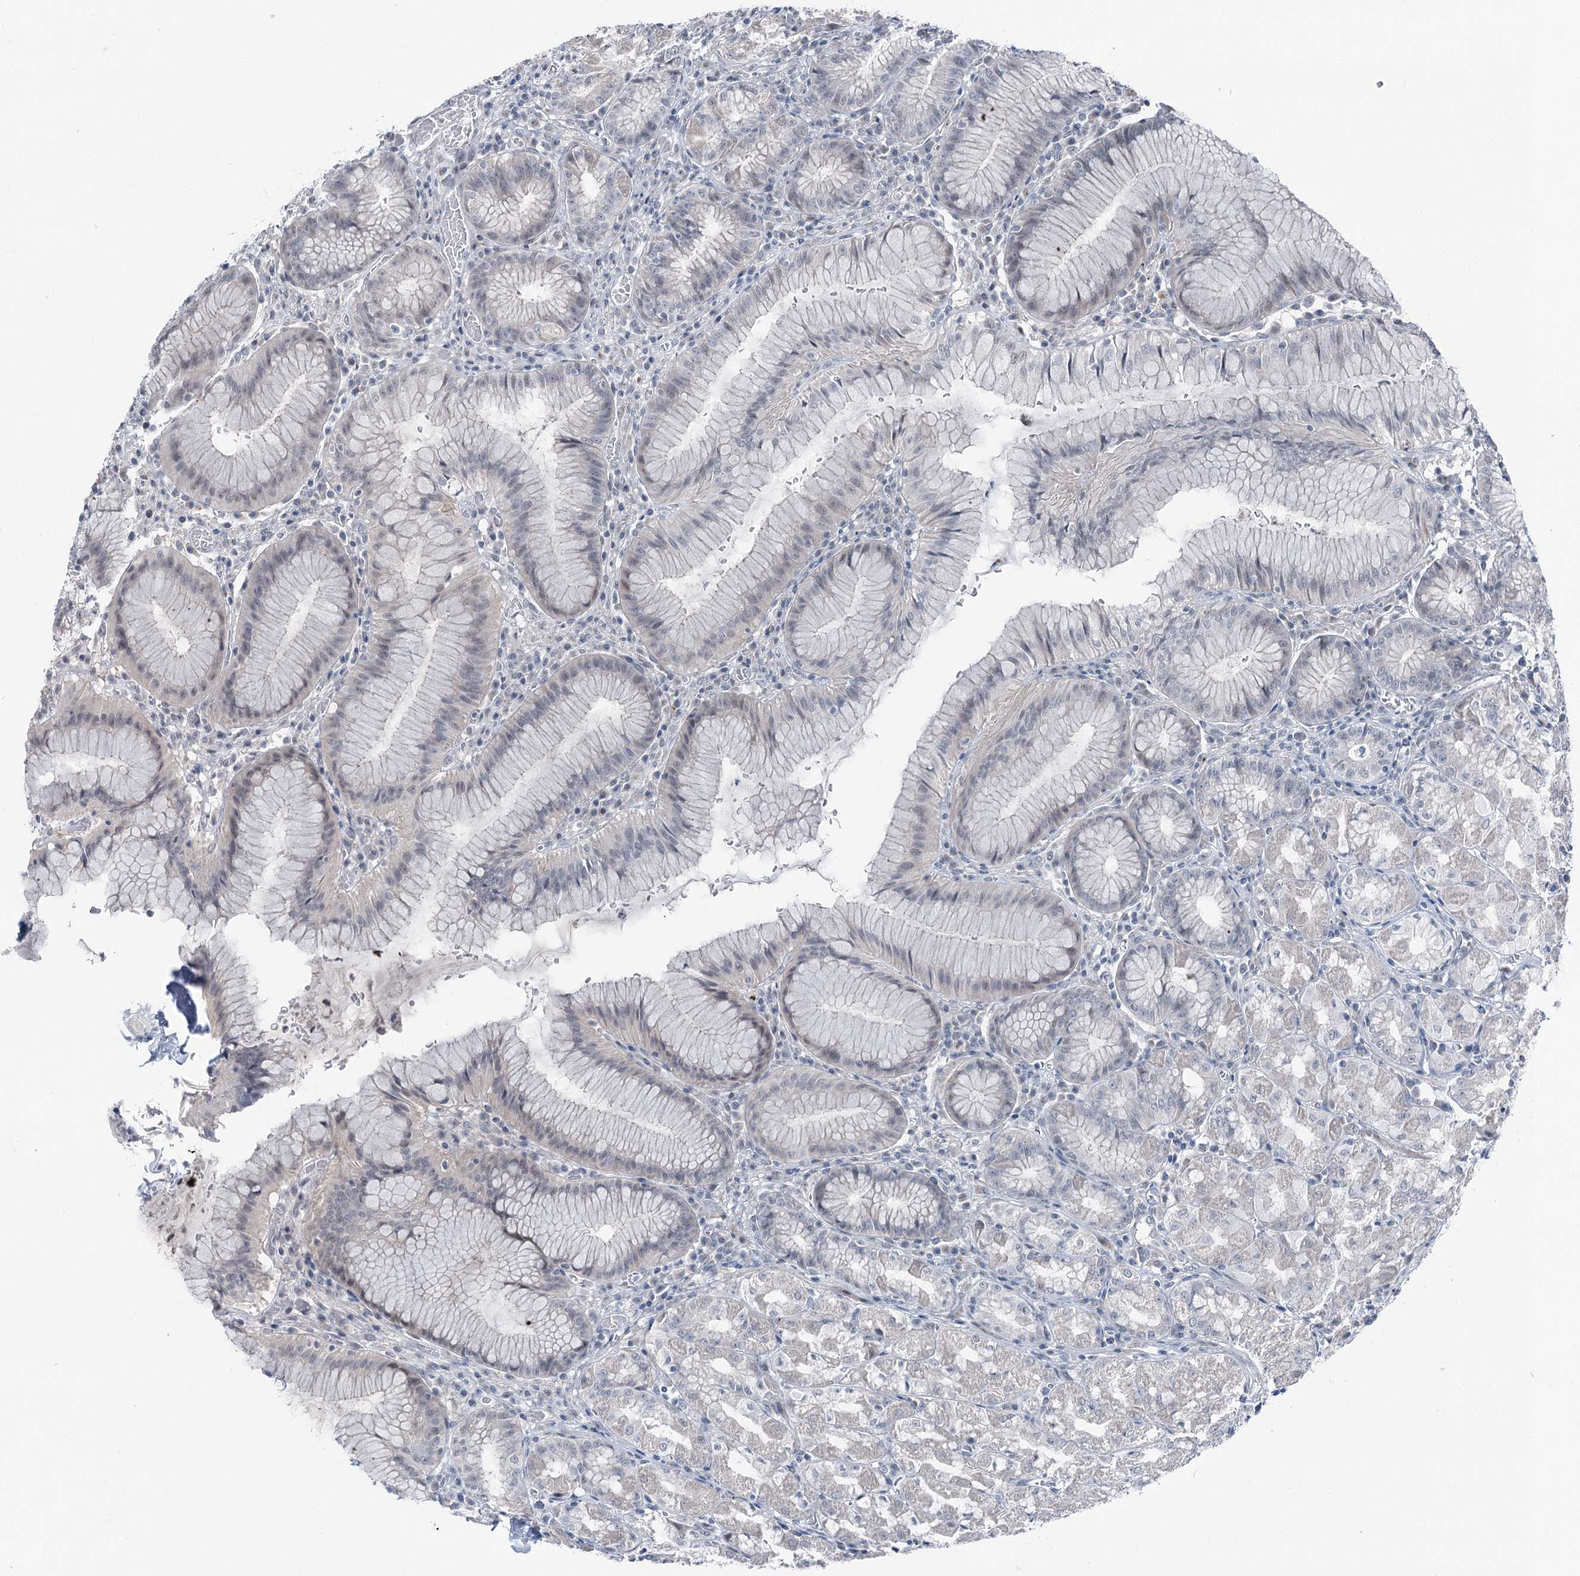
{"staining": {"intensity": "negative", "quantity": "none", "location": "none"}, "tissue": "stomach", "cell_type": "Glandular cells", "image_type": "normal", "snomed": [{"axis": "morphology", "description": "Normal tissue, NOS"}, {"axis": "topography", "description": "Stomach"}], "caption": "DAB (3,3'-diaminobenzidine) immunohistochemical staining of benign stomach displays no significant positivity in glandular cells.", "gene": "STEEP1", "patient": {"sex": "male", "age": 55}}